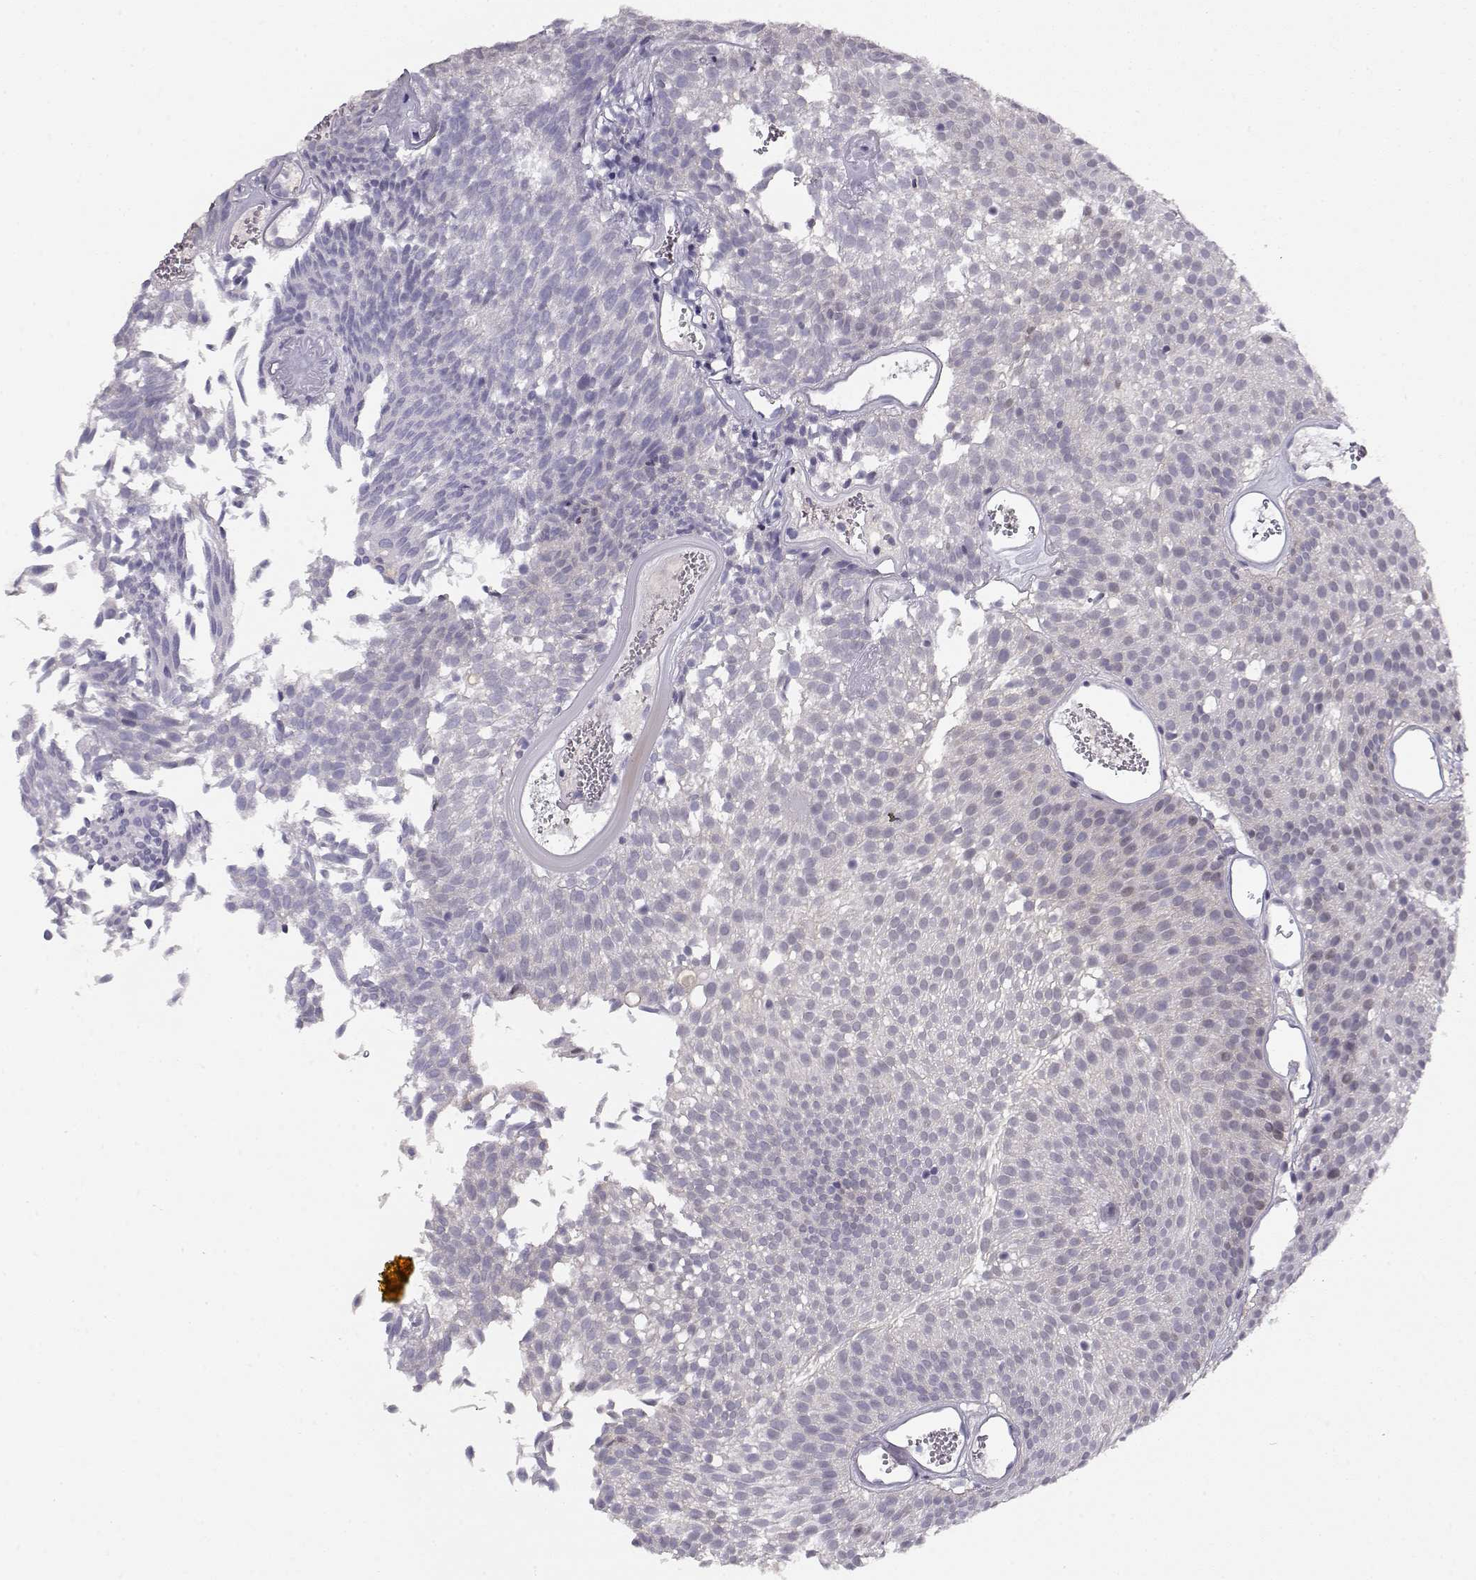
{"staining": {"intensity": "negative", "quantity": "none", "location": "none"}, "tissue": "urothelial cancer", "cell_type": "Tumor cells", "image_type": "cancer", "snomed": [{"axis": "morphology", "description": "Urothelial carcinoma, Low grade"}, {"axis": "topography", "description": "Urinary bladder"}], "caption": "Urothelial cancer was stained to show a protein in brown. There is no significant positivity in tumor cells. (Brightfield microscopy of DAB (3,3'-diaminobenzidine) immunohistochemistry (IHC) at high magnification).", "gene": "CRX", "patient": {"sex": "male", "age": 52}}